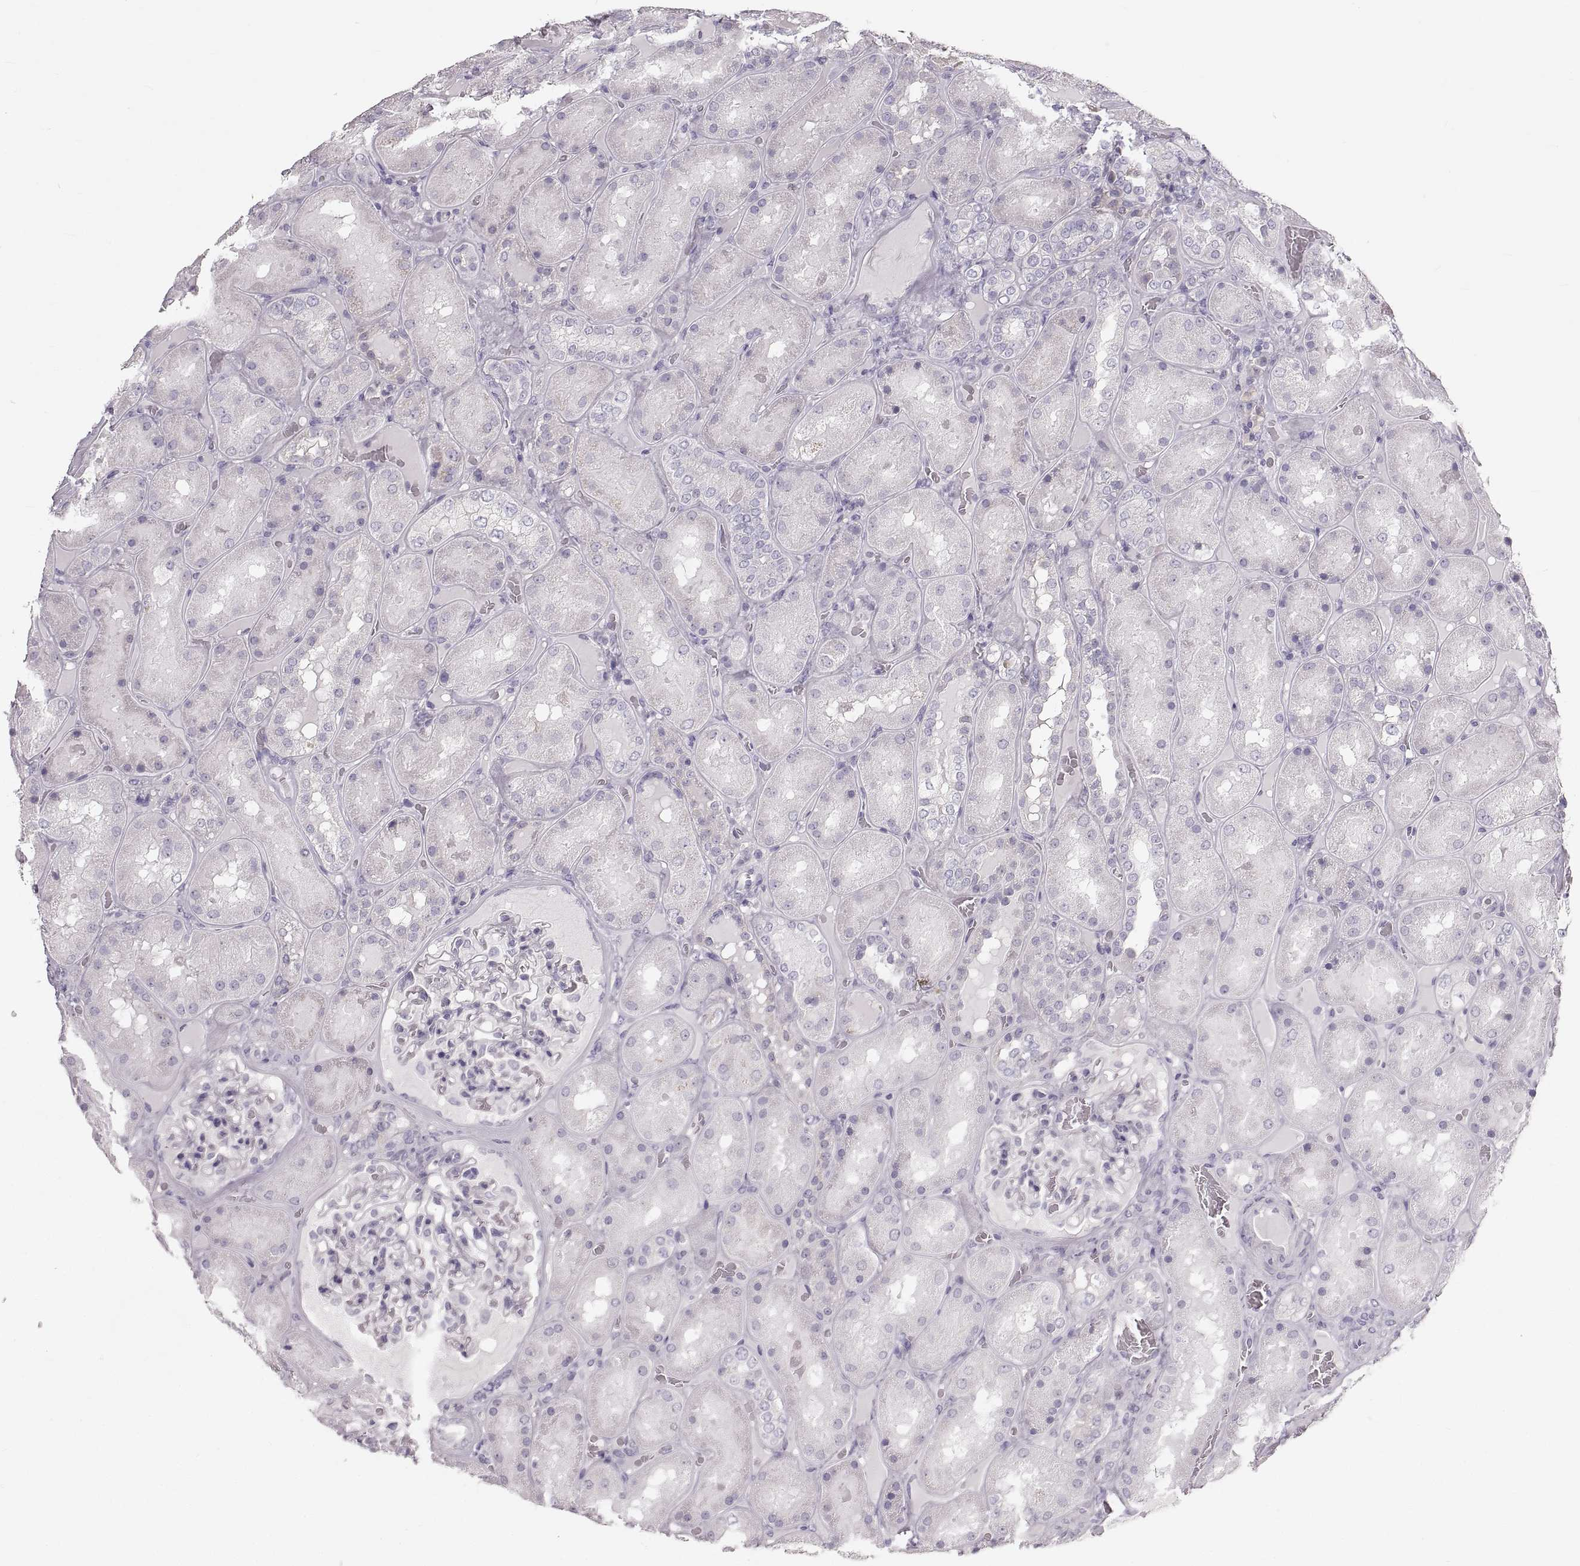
{"staining": {"intensity": "negative", "quantity": "none", "location": "none"}, "tissue": "kidney", "cell_type": "Cells in glomeruli", "image_type": "normal", "snomed": [{"axis": "morphology", "description": "Normal tissue, NOS"}, {"axis": "topography", "description": "Kidney"}], "caption": "Immunohistochemistry of unremarkable kidney displays no staining in cells in glomeruli. Brightfield microscopy of IHC stained with DAB (3,3'-diaminobenzidine) (brown) and hematoxylin (blue), captured at high magnification.", "gene": "RUNDC3A", "patient": {"sex": "male", "age": 73}}